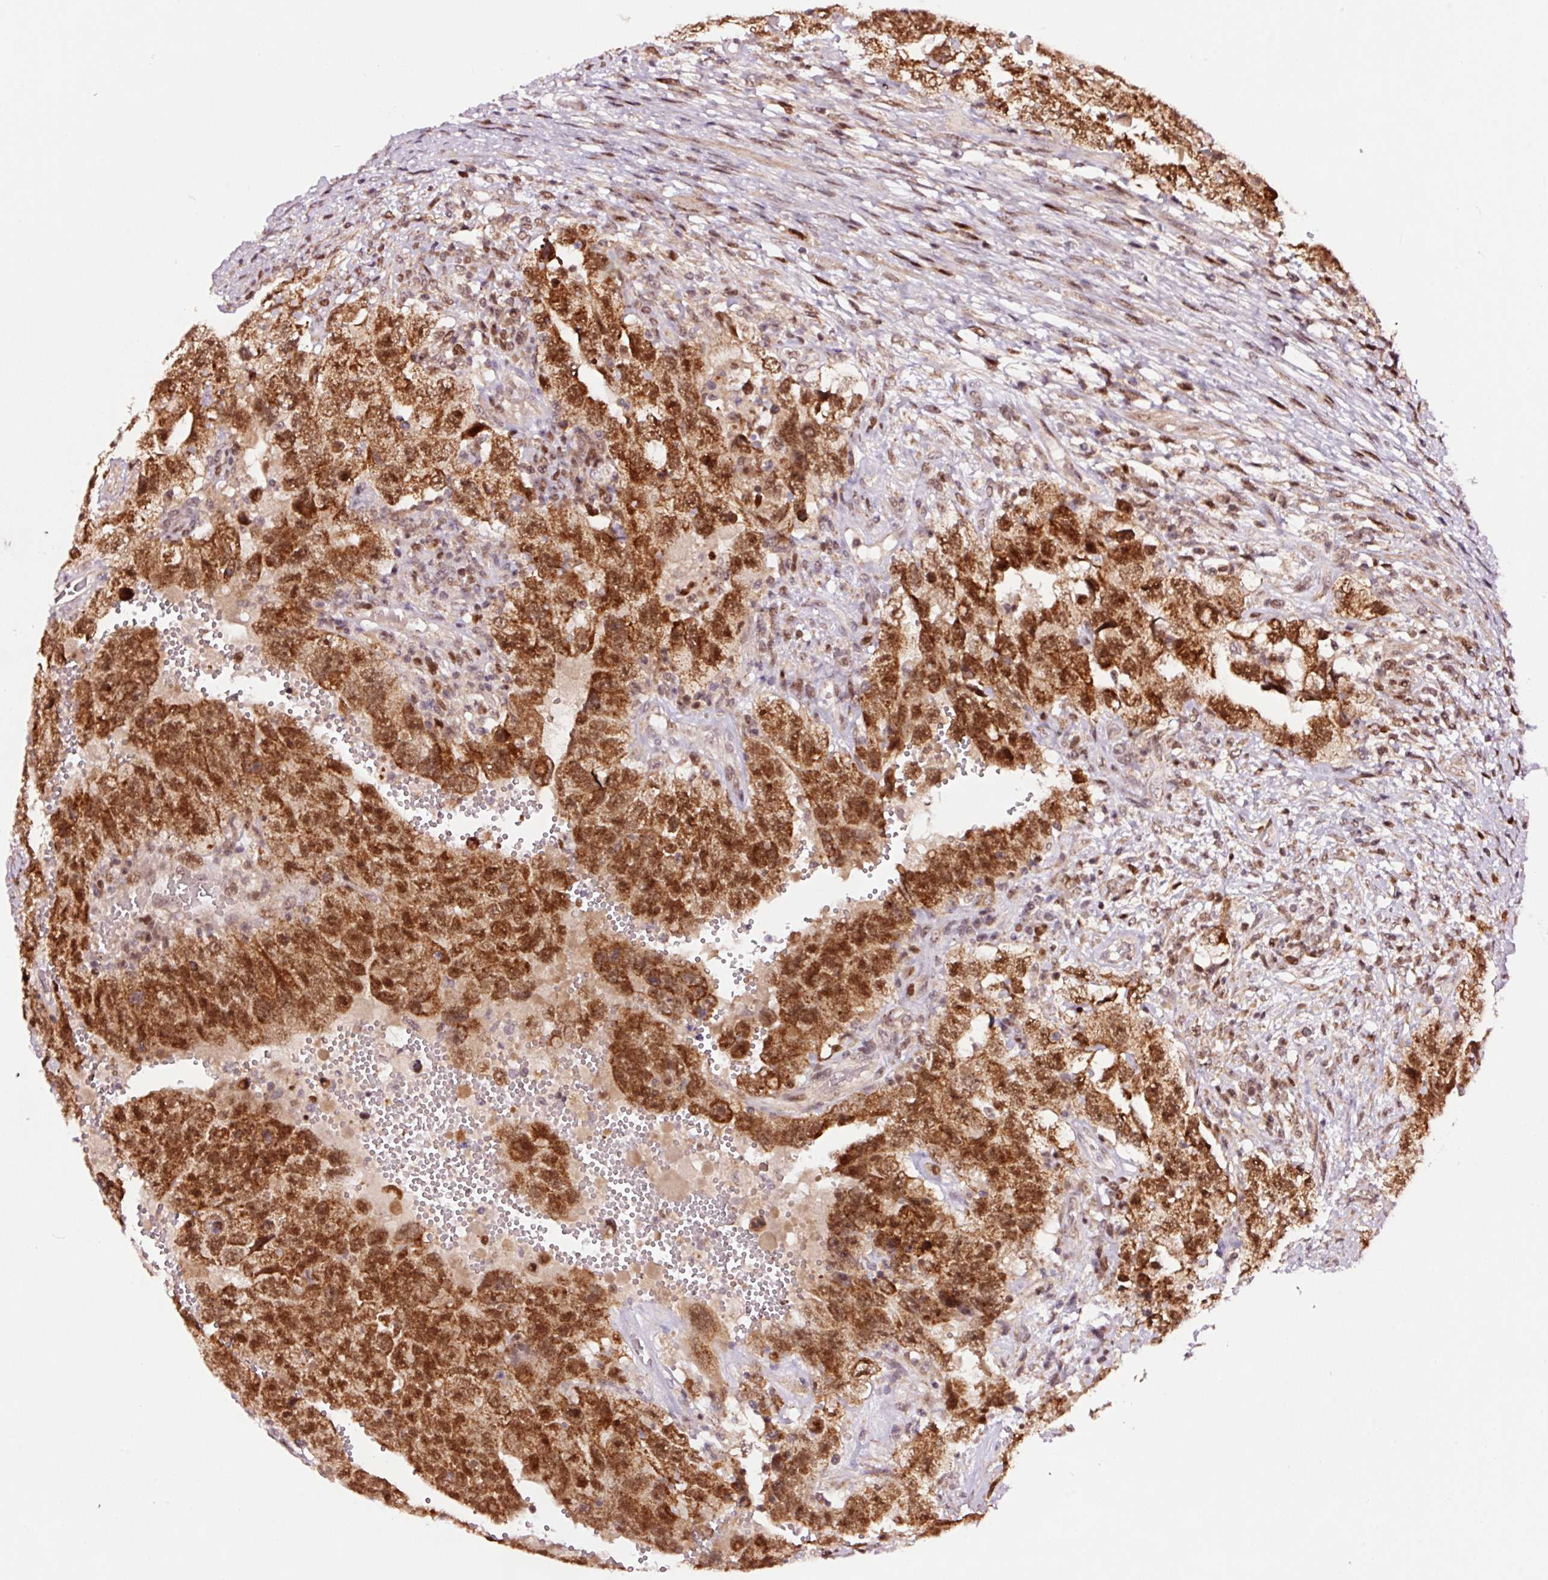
{"staining": {"intensity": "strong", "quantity": ">75%", "location": "nuclear"}, "tissue": "testis cancer", "cell_type": "Tumor cells", "image_type": "cancer", "snomed": [{"axis": "morphology", "description": "Carcinoma, Embryonal, NOS"}, {"axis": "topography", "description": "Testis"}], "caption": "The photomicrograph exhibits a brown stain indicating the presence of a protein in the nuclear of tumor cells in embryonal carcinoma (testis). Ihc stains the protein in brown and the nuclei are stained blue.", "gene": "RFC4", "patient": {"sex": "male", "age": 26}}